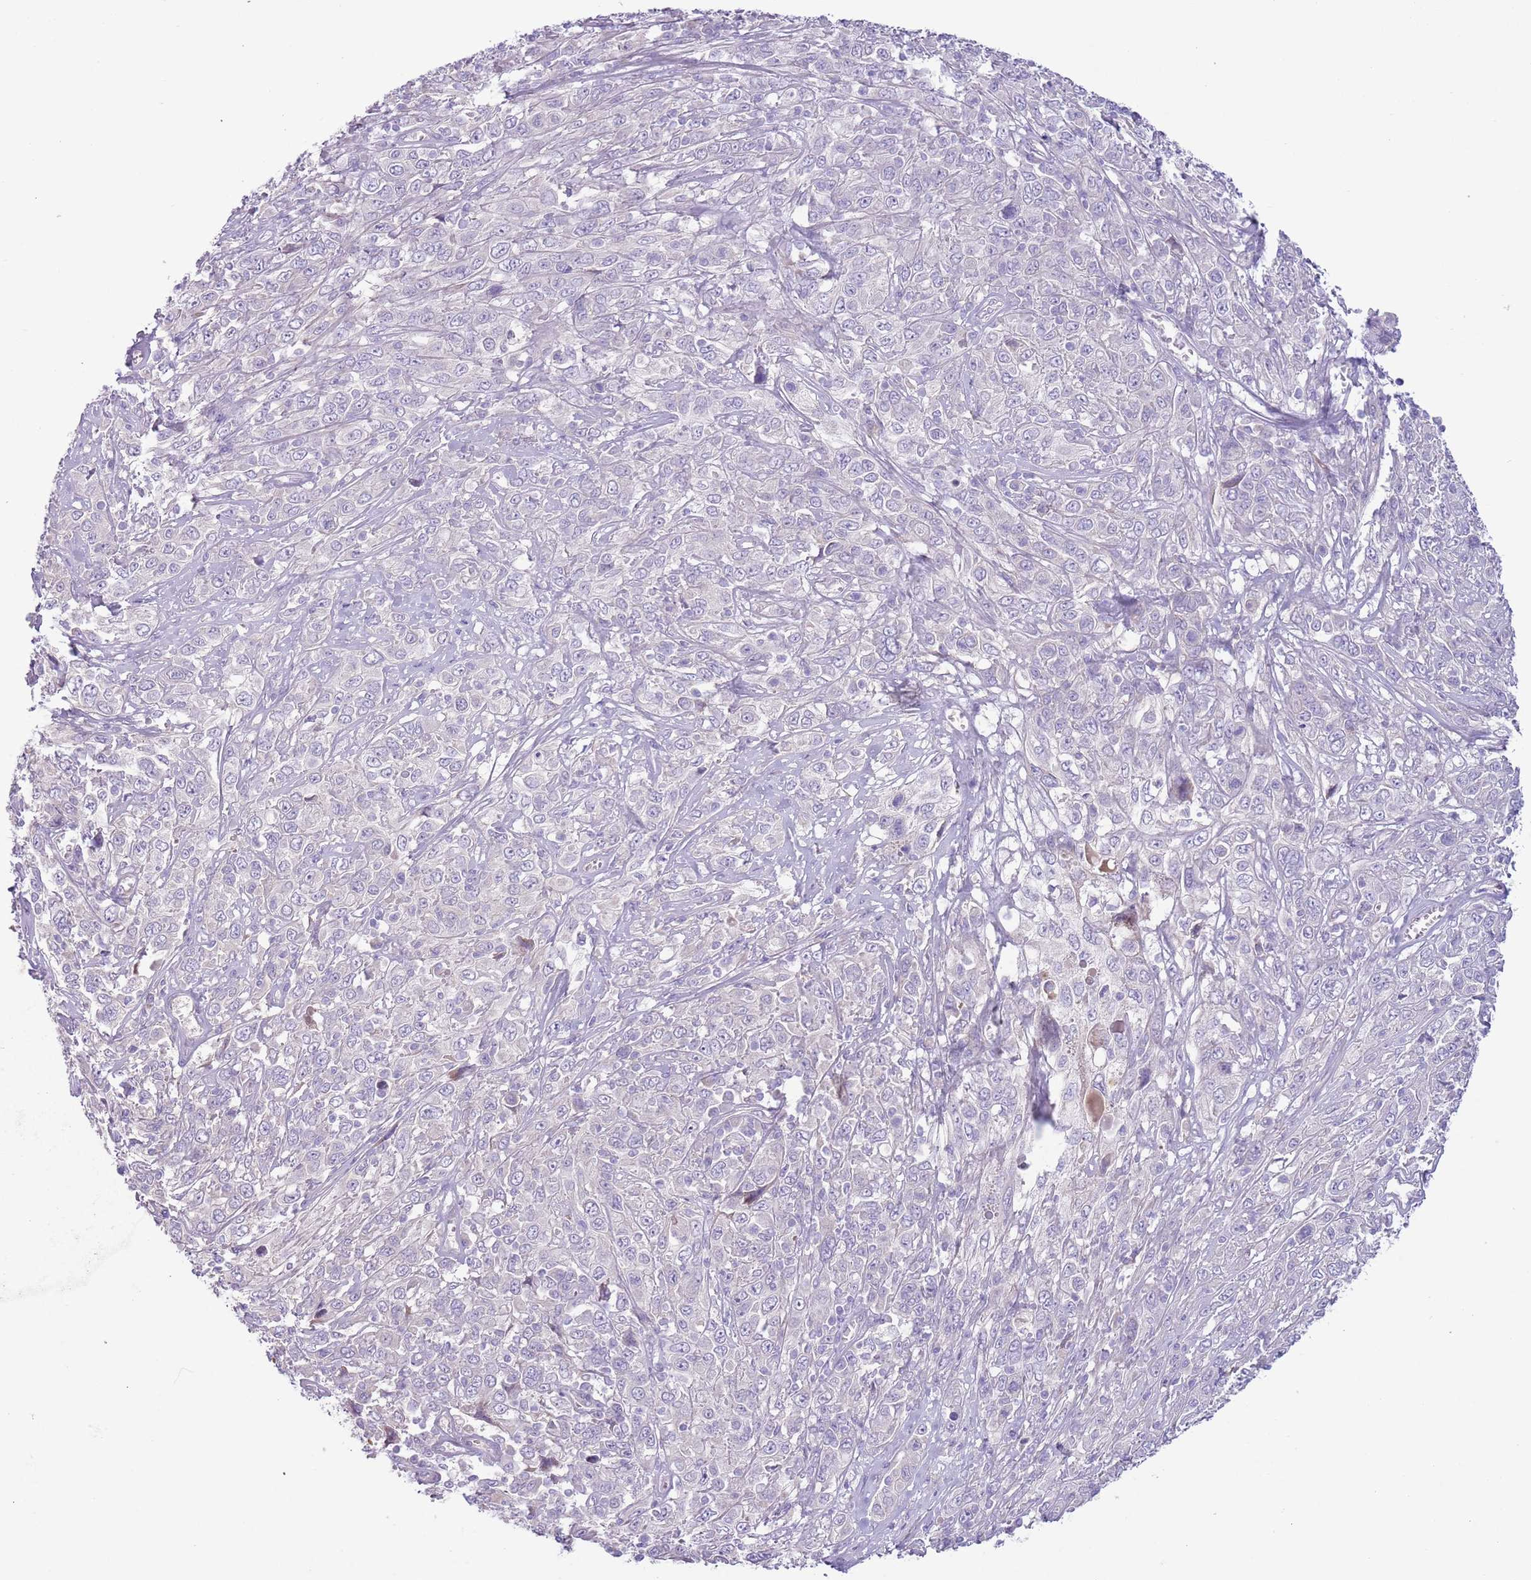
{"staining": {"intensity": "negative", "quantity": "none", "location": "none"}, "tissue": "cervical cancer", "cell_type": "Tumor cells", "image_type": "cancer", "snomed": [{"axis": "morphology", "description": "Squamous cell carcinoma, NOS"}, {"axis": "topography", "description": "Cervix"}], "caption": "High power microscopy histopathology image of an IHC image of cervical cancer (squamous cell carcinoma), revealing no significant positivity in tumor cells.", "gene": "CFH", "patient": {"sex": "female", "age": 46}}